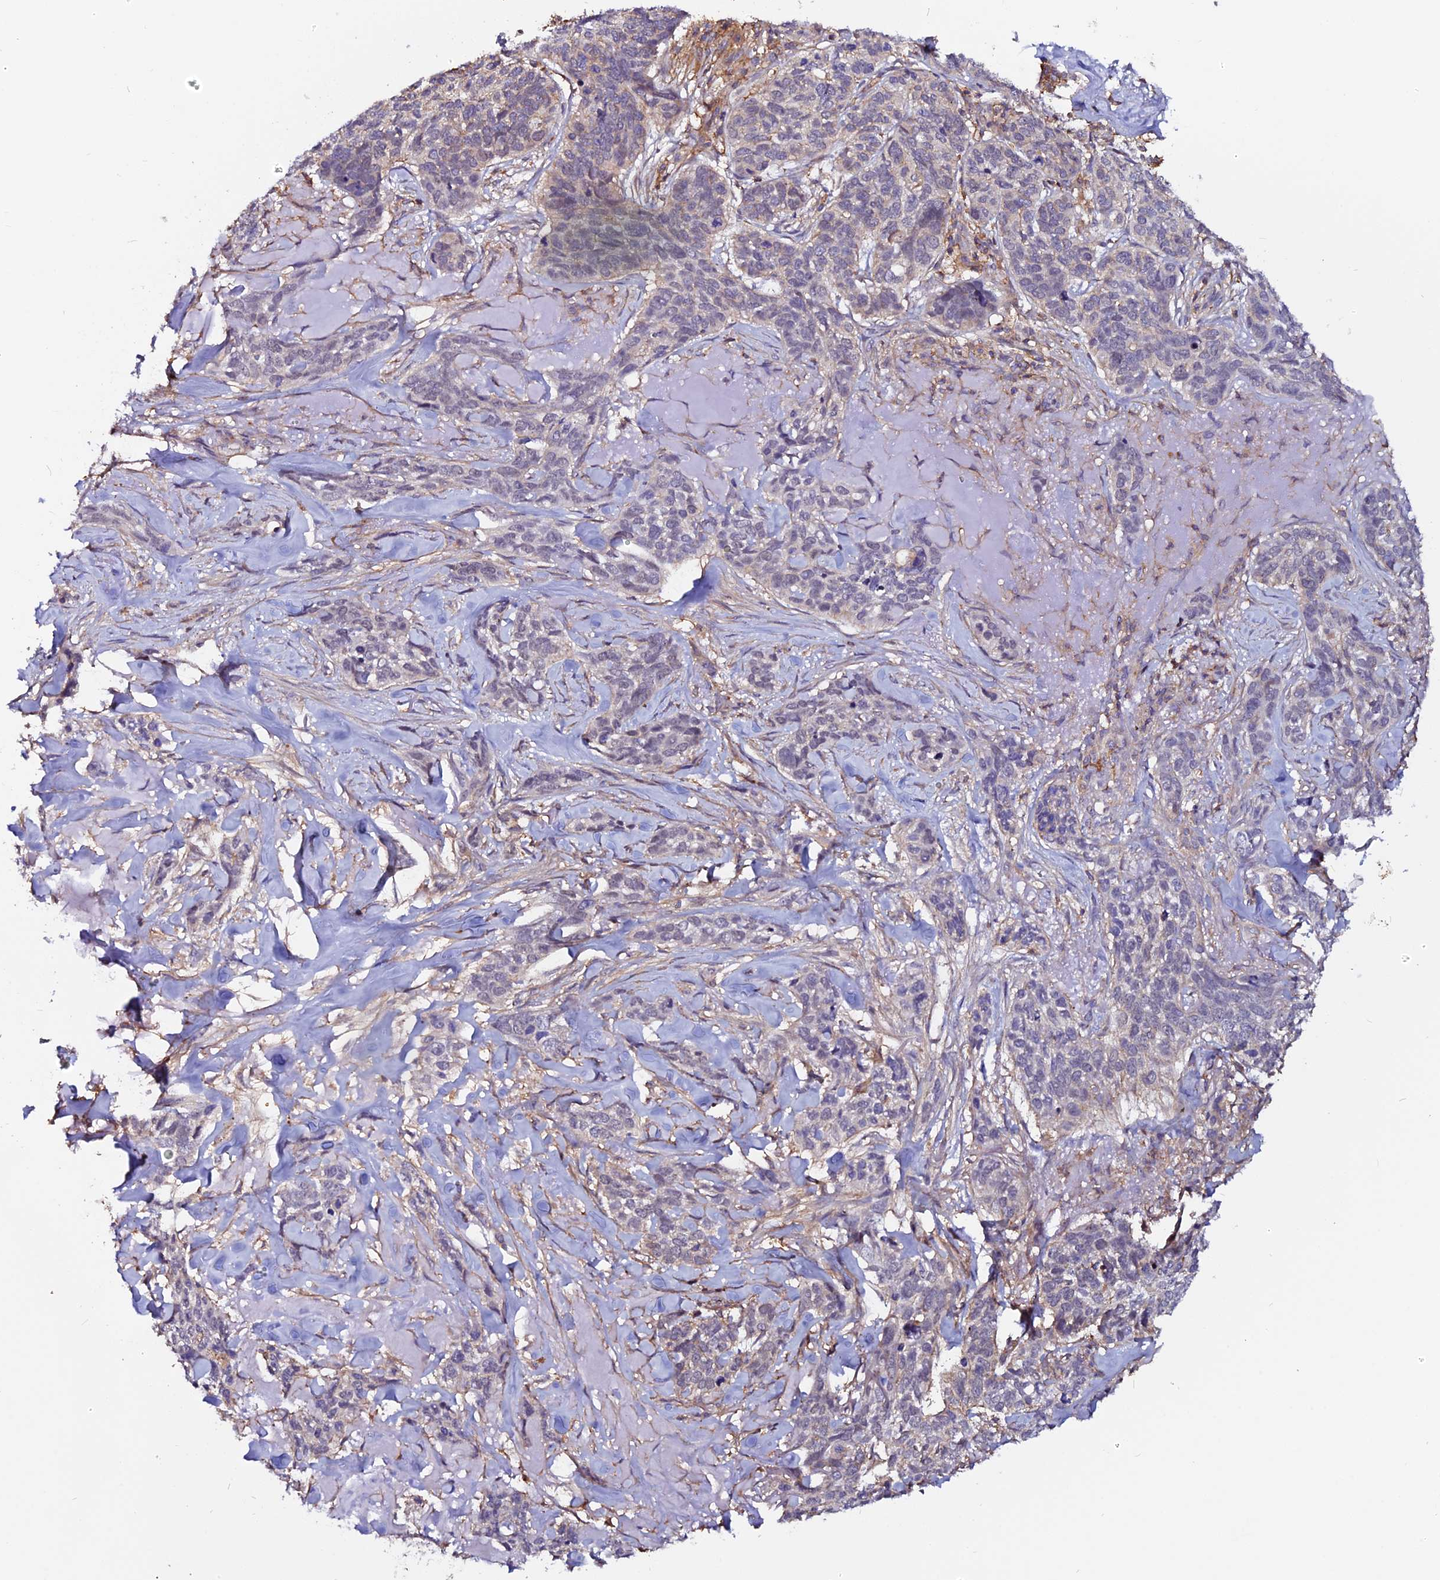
{"staining": {"intensity": "negative", "quantity": "none", "location": "none"}, "tissue": "skin cancer", "cell_type": "Tumor cells", "image_type": "cancer", "snomed": [{"axis": "morphology", "description": "Basal cell carcinoma"}, {"axis": "topography", "description": "Skin"}], "caption": "The image reveals no staining of tumor cells in skin cancer (basal cell carcinoma).", "gene": "USP17L15", "patient": {"sex": "male", "age": 86}}